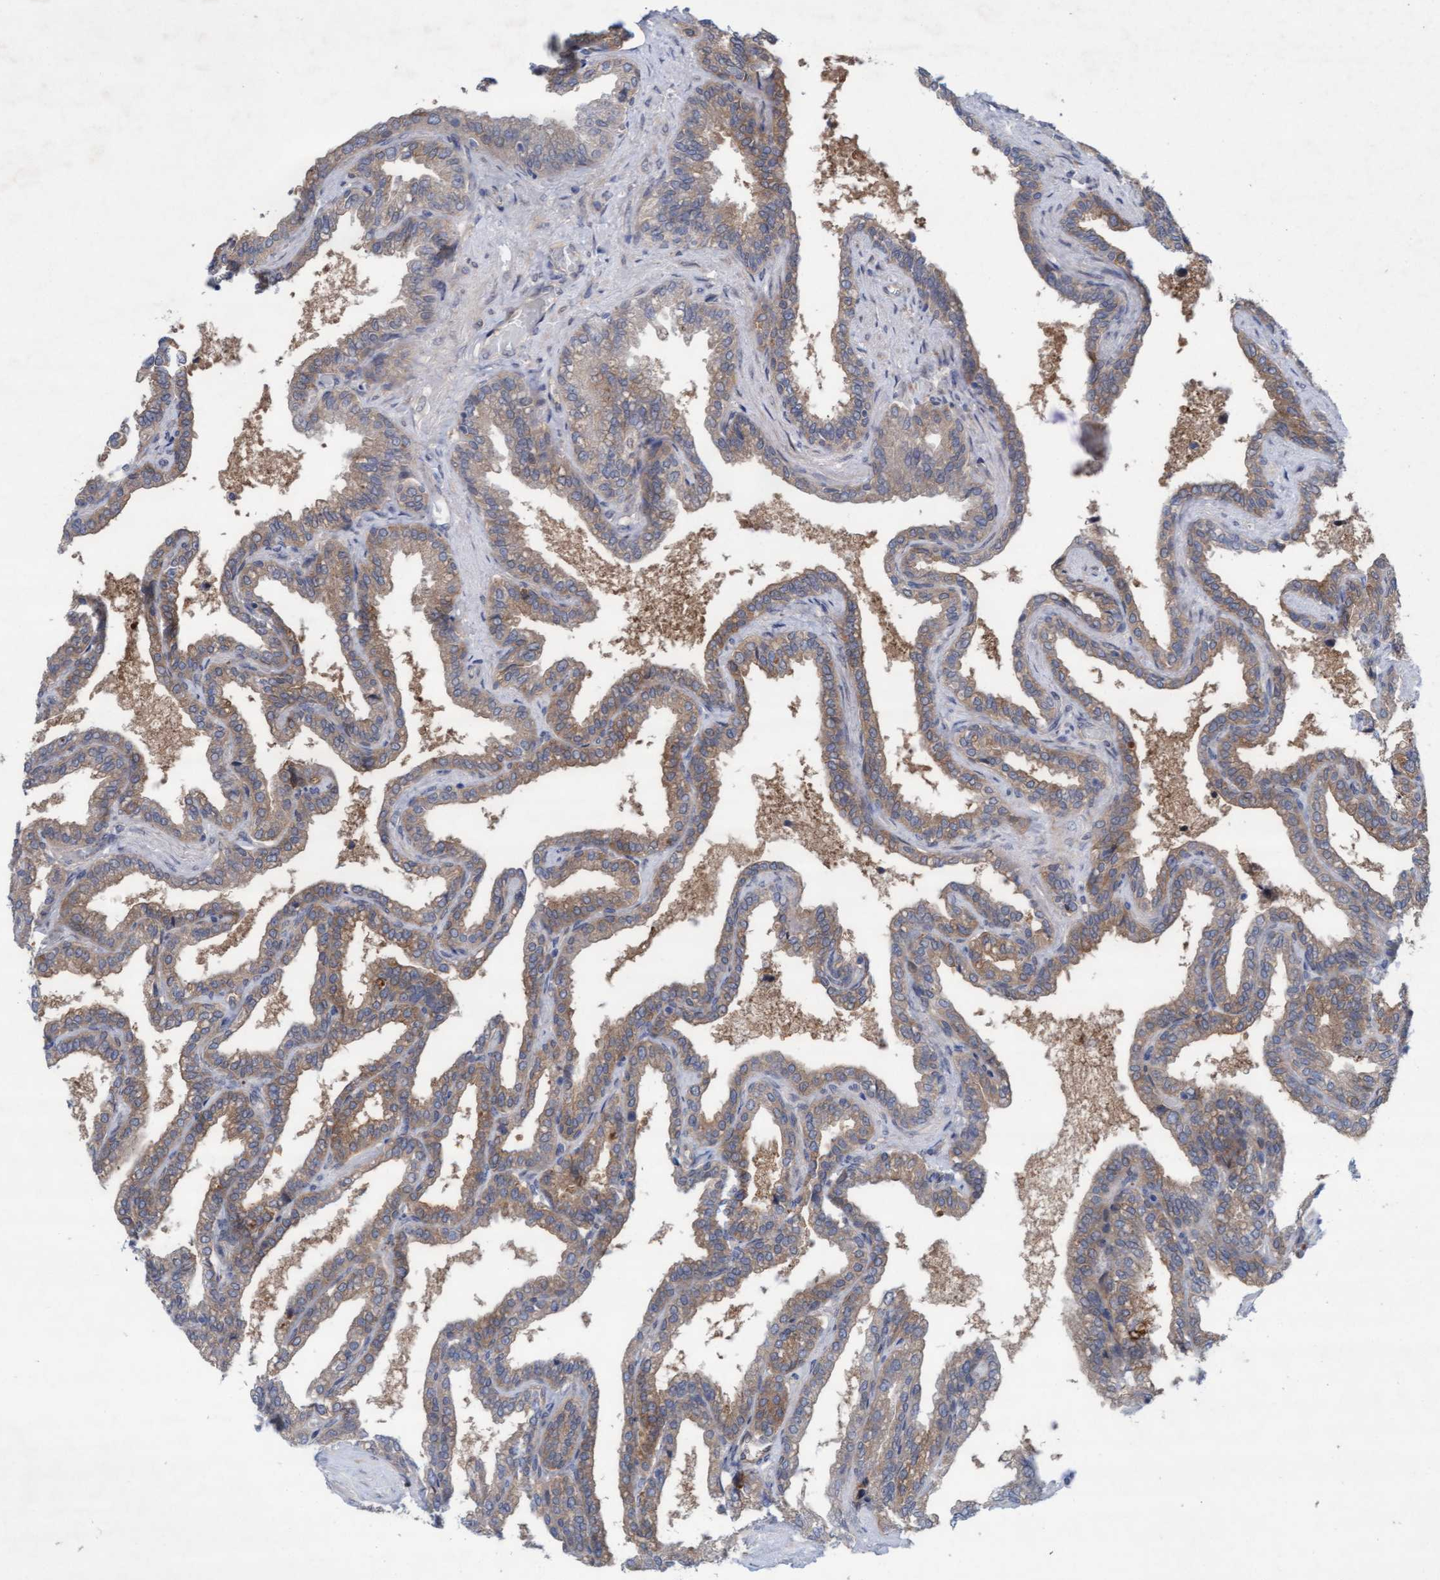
{"staining": {"intensity": "weak", "quantity": ">75%", "location": "cytoplasmic/membranous"}, "tissue": "seminal vesicle", "cell_type": "Glandular cells", "image_type": "normal", "snomed": [{"axis": "morphology", "description": "Normal tissue, NOS"}, {"axis": "topography", "description": "Seminal veicle"}], "caption": "DAB (3,3'-diaminobenzidine) immunohistochemical staining of unremarkable human seminal vesicle exhibits weak cytoplasmic/membranous protein expression in approximately >75% of glandular cells. The protein is stained brown, and the nuclei are stained in blue (DAB (3,3'-diaminobenzidine) IHC with brightfield microscopy, high magnification).", "gene": "PLCD1", "patient": {"sex": "male", "age": 46}}